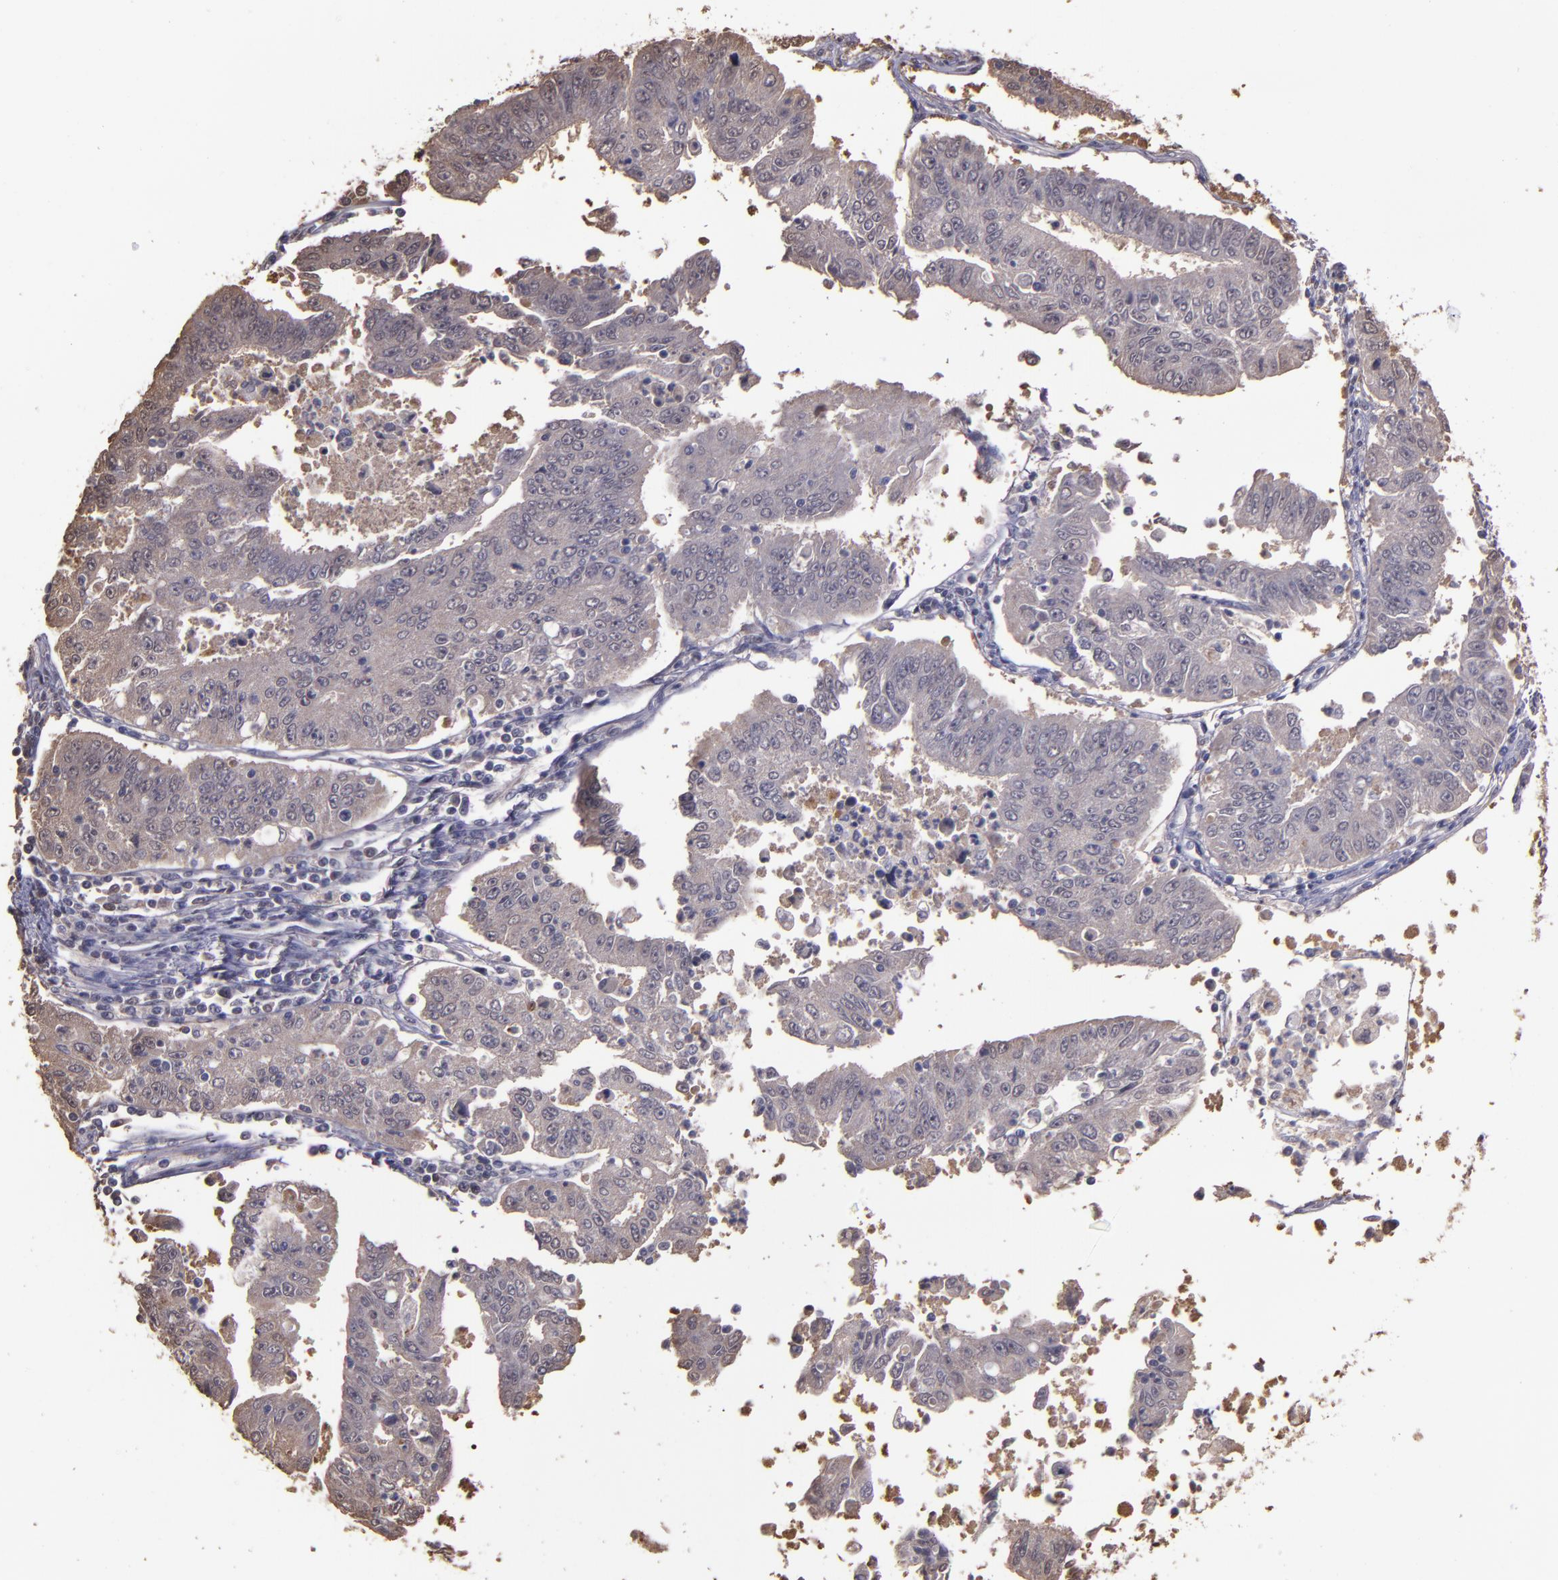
{"staining": {"intensity": "weak", "quantity": ">75%", "location": "cytoplasmic/membranous"}, "tissue": "endometrial cancer", "cell_type": "Tumor cells", "image_type": "cancer", "snomed": [{"axis": "morphology", "description": "Adenocarcinoma, NOS"}, {"axis": "topography", "description": "Endometrium"}], "caption": "DAB immunohistochemical staining of human endometrial adenocarcinoma exhibits weak cytoplasmic/membranous protein positivity in approximately >75% of tumor cells. The staining was performed using DAB to visualize the protein expression in brown, while the nuclei were stained in blue with hematoxylin (Magnification: 20x).", "gene": "SERPINF2", "patient": {"sex": "female", "age": 42}}